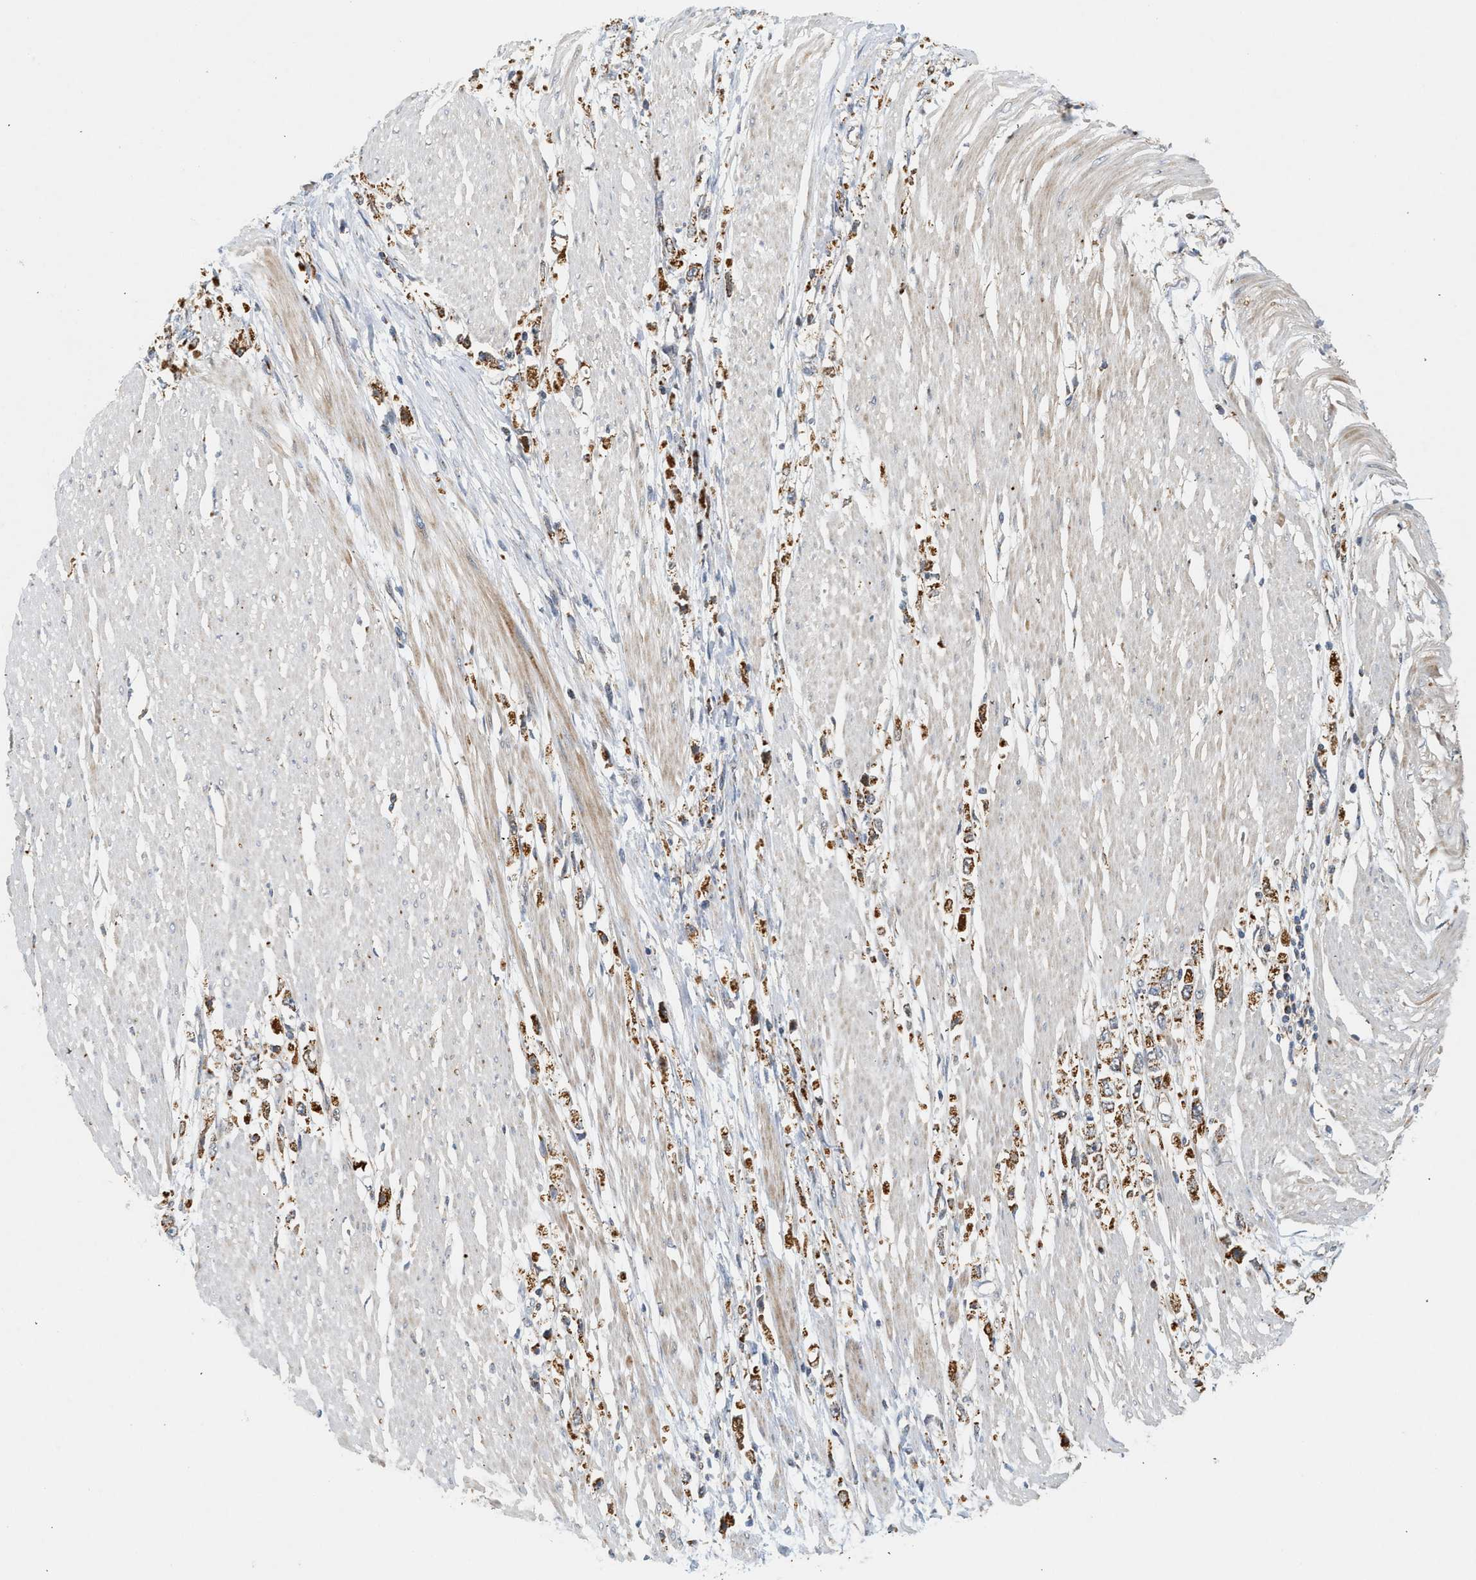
{"staining": {"intensity": "moderate", "quantity": ">75%", "location": "cytoplasmic/membranous"}, "tissue": "stomach cancer", "cell_type": "Tumor cells", "image_type": "cancer", "snomed": [{"axis": "morphology", "description": "Adenocarcinoma, NOS"}, {"axis": "topography", "description": "Stomach"}], "caption": "Immunohistochemistry (IHC) of stomach adenocarcinoma exhibits medium levels of moderate cytoplasmic/membranous positivity in about >75% of tumor cells.", "gene": "MCU", "patient": {"sex": "female", "age": 59}}